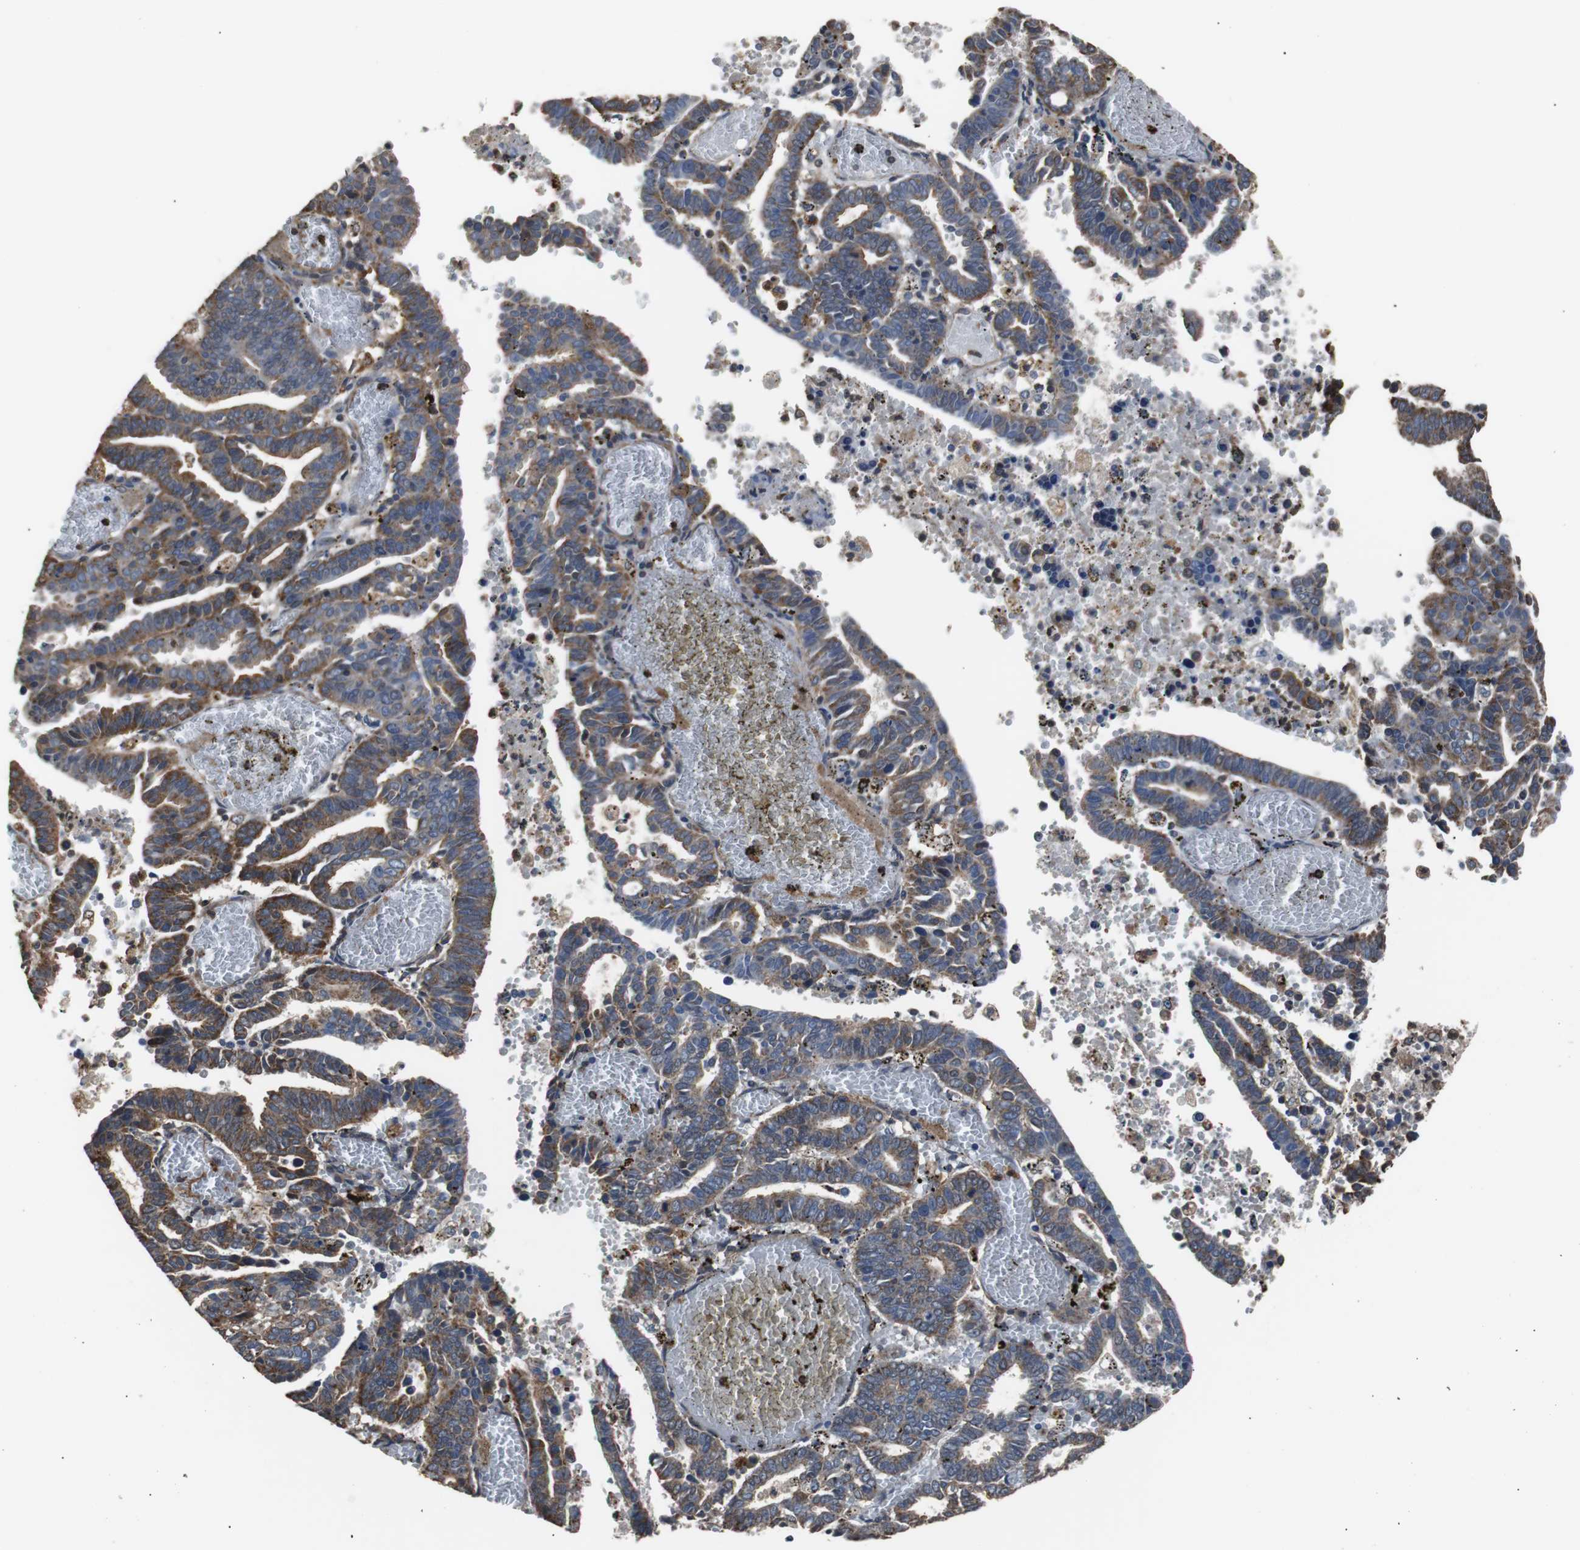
{"staining": {"intensity": "strong", "quantity": ">75%", "location": "cytoplasmic/membranous"}, "tissue": "endometrial cancer", "cell_type": "Tumor cells", "image_type": "cancer", "snomed": [{"axis": "morphology", "description": "Adenocarcinoma, NOS"}, {"axis": "topography", "description": "Uterus"}], "caption": "Immunohistochemical staining of adenocarcinoma (endometrial) shows high levels of strong cytoplasmic/membranous protein positivity in about >75% of tumor cells.", "gene": "PITRM1", "patient": {"sex": "female", "age": 83}}